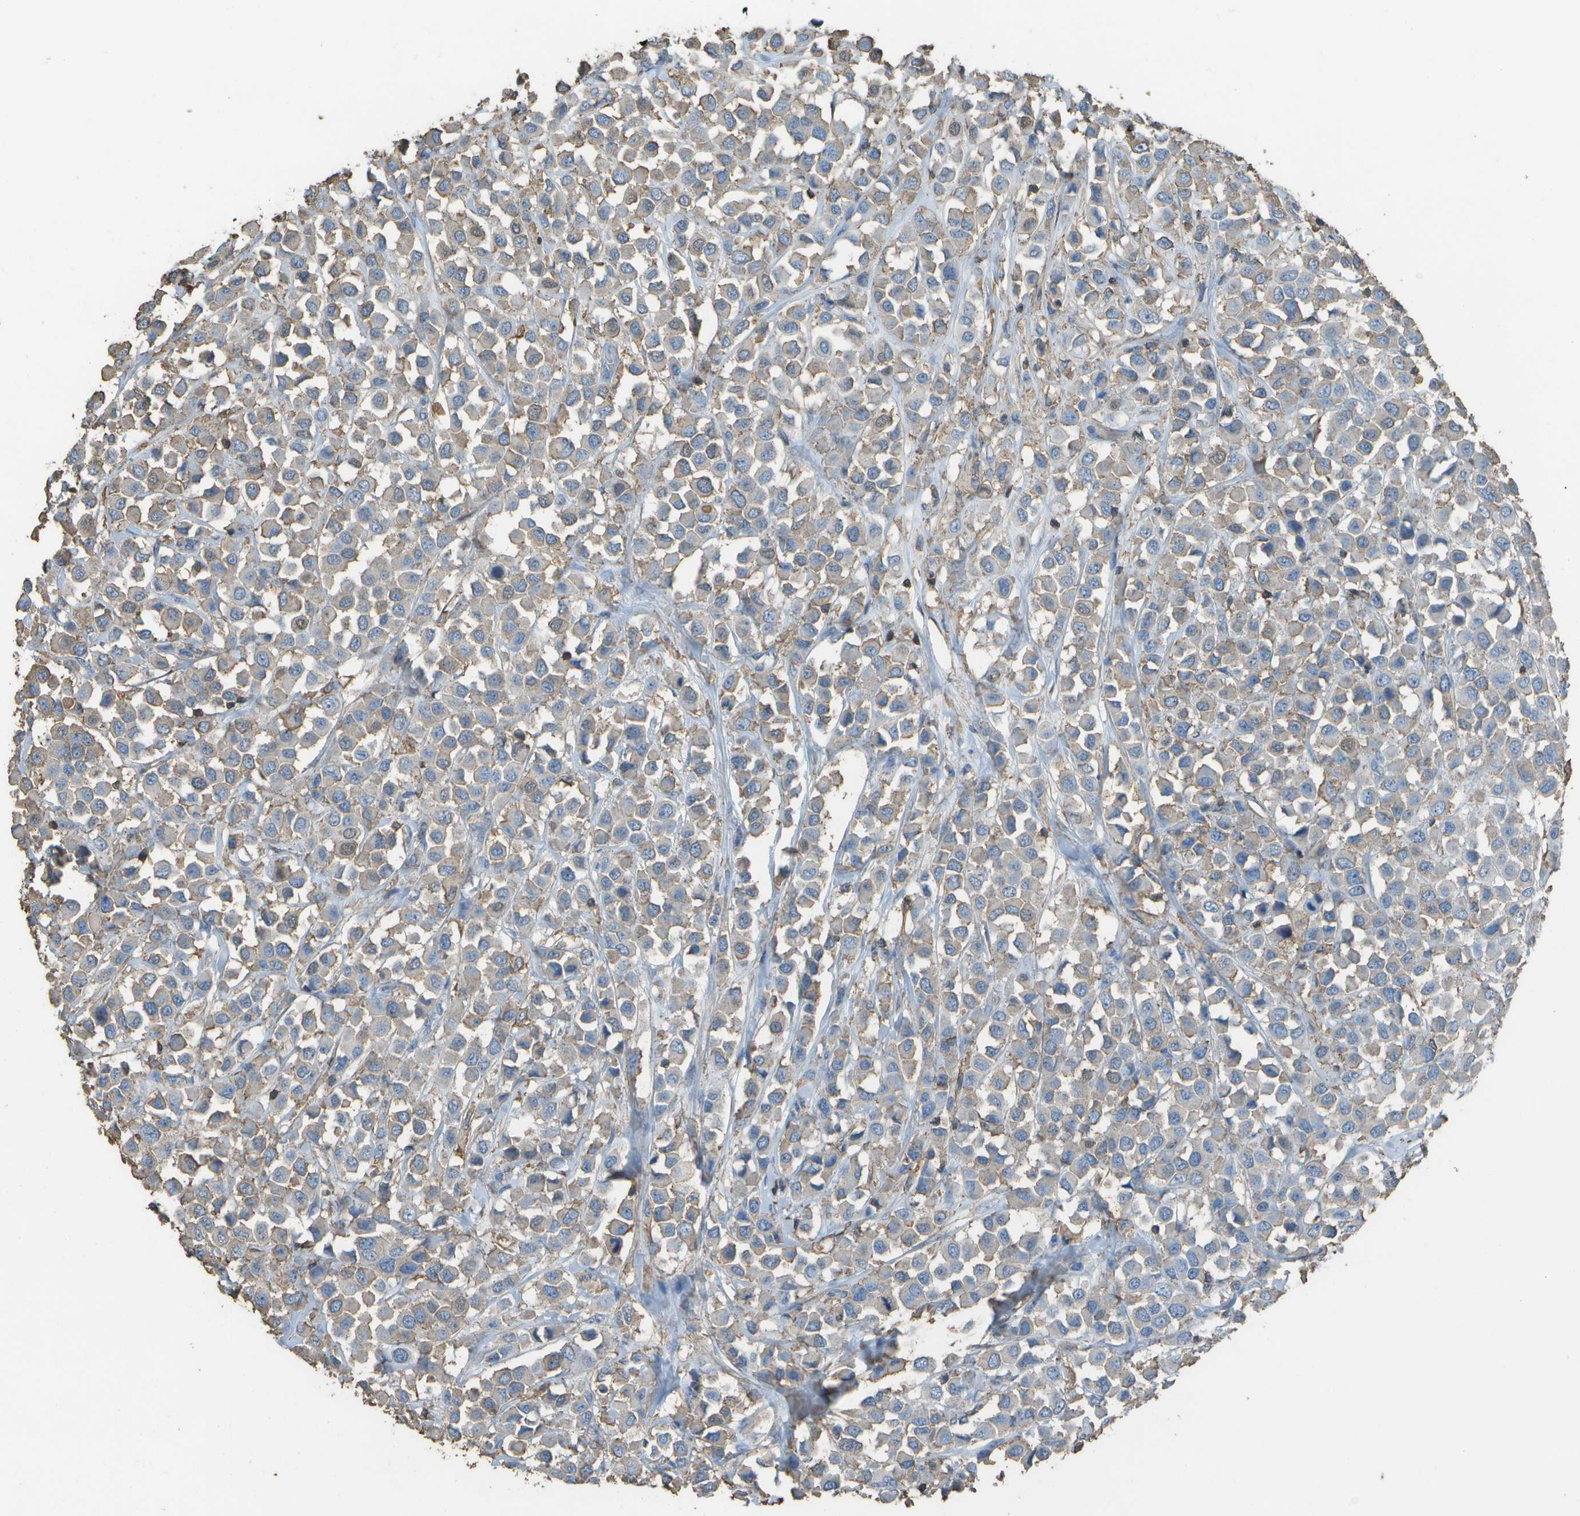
{"staining": {"intensity": "weak", "quantity": "25%-75%", "location": "cytoplasmic/membranous"}, "tissue": "breast cancer", "cell_type": "Tumor cells", "image_type": "cancer", "snomed": [{"axis": "morphology", "description": "Duct carcinoma"}, {"axis": "topography", "description": "Breast"}], "caption": "DAB (3,3'-diaminobenzidine) immunohistochemical staining of human intraductal carcinoma (breast) reveals weak cytoplasmic/membranous protein expression in approximately 25%-75% of tumor cells. (DAB = brown stain, brightfield microscopy at high magnification).", "gene": "CYP4F11", "patient": {"sex": "female", "age": 61}}